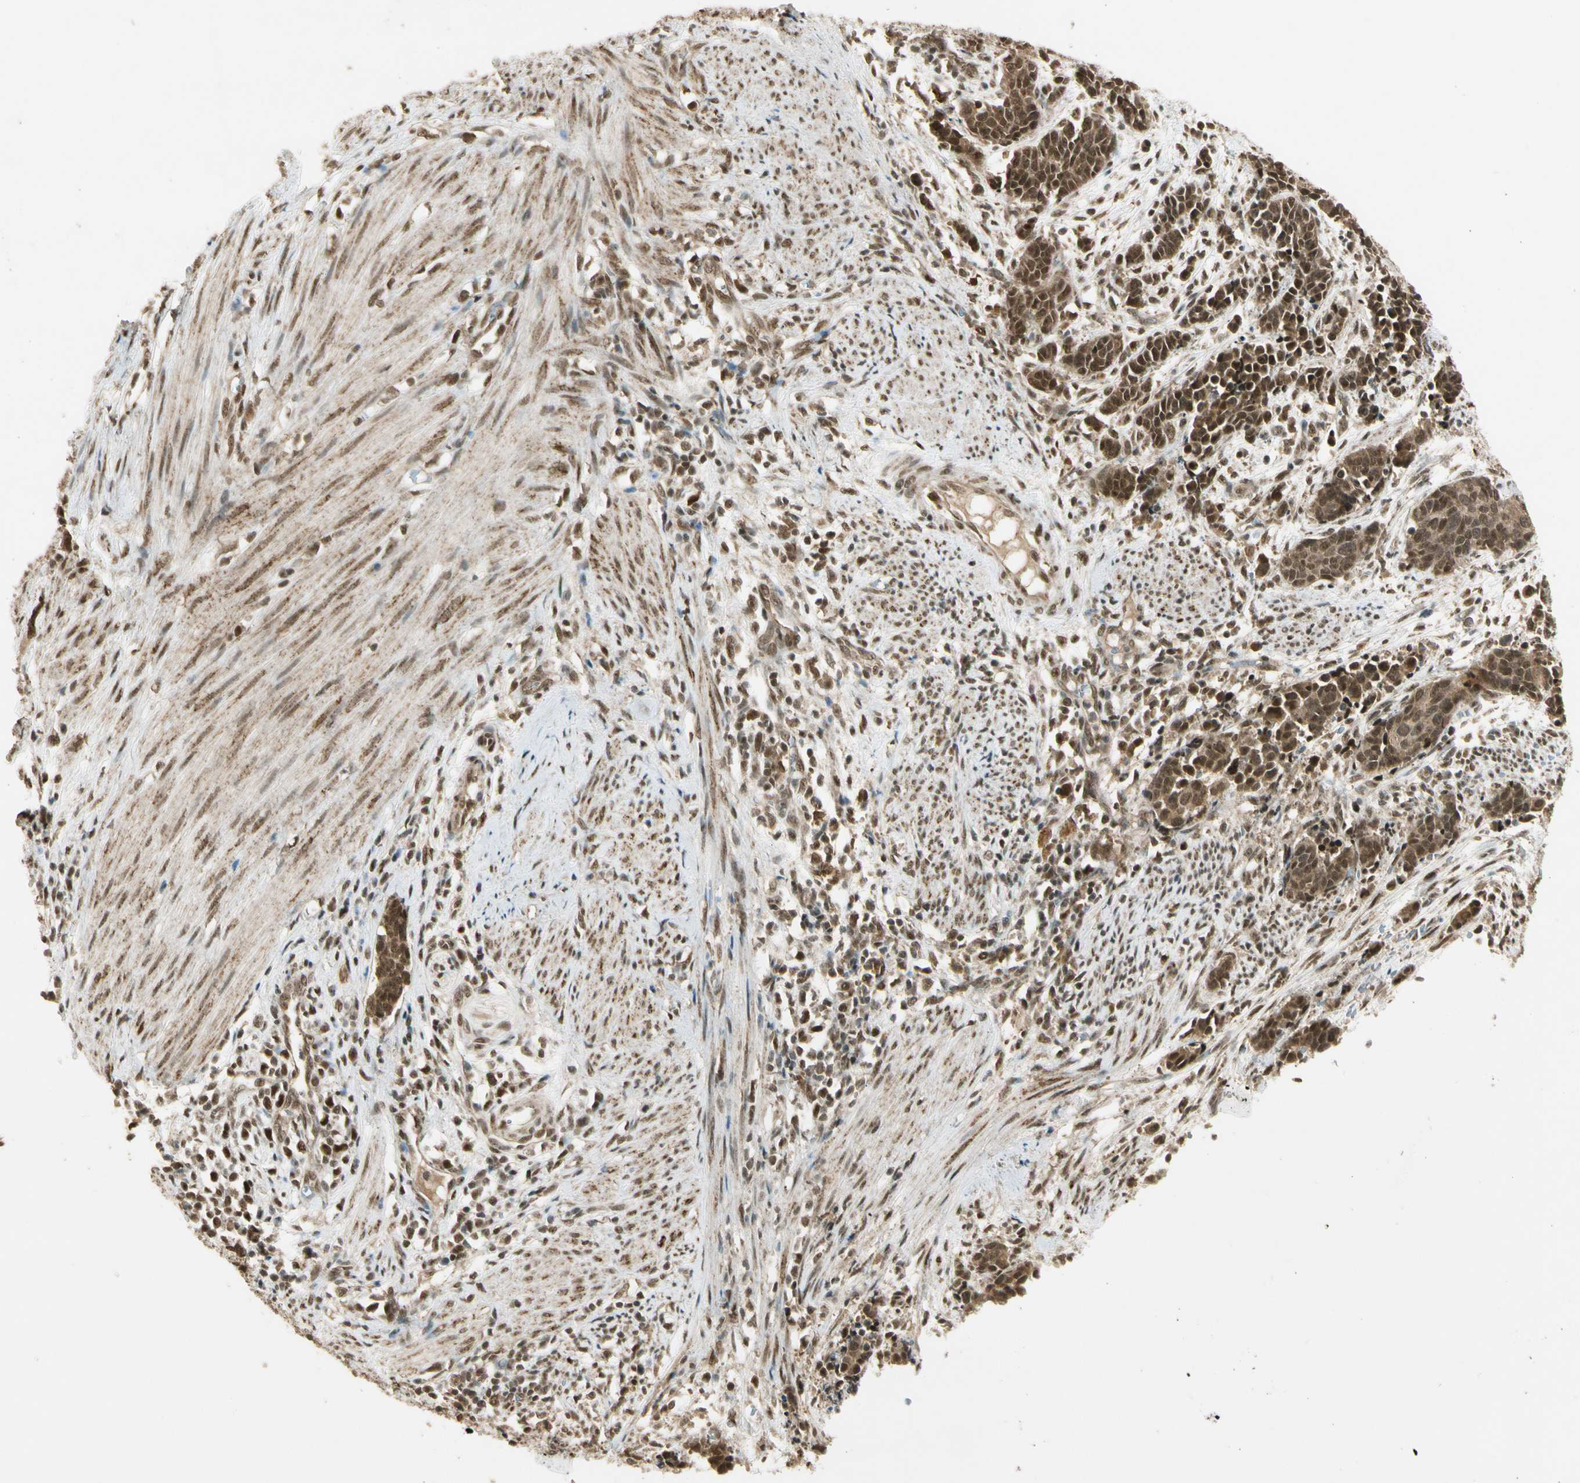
{"staining": {"intensity": "strong", "quantity": ">75%", "location": "cytoplasmic/membranous,nuclear"}, "tissue": "cervical cancer", "cell_type": "Tumor cells", "image_type": "cancer", "snomed": [{"axis": "morphology", "description": "Squamous cell carcinoma, NOS"}, {"axis": "topography", "description": "Cervix"}], "caption": "A brown stain labels strong cytoplasmic/membranous and nuclear expression of a protein in human cervical cancer (squamous cell carcinoma) tumor cells.", "gene": "ZNF135", "patient": {"sex": "female", "age": 35}}